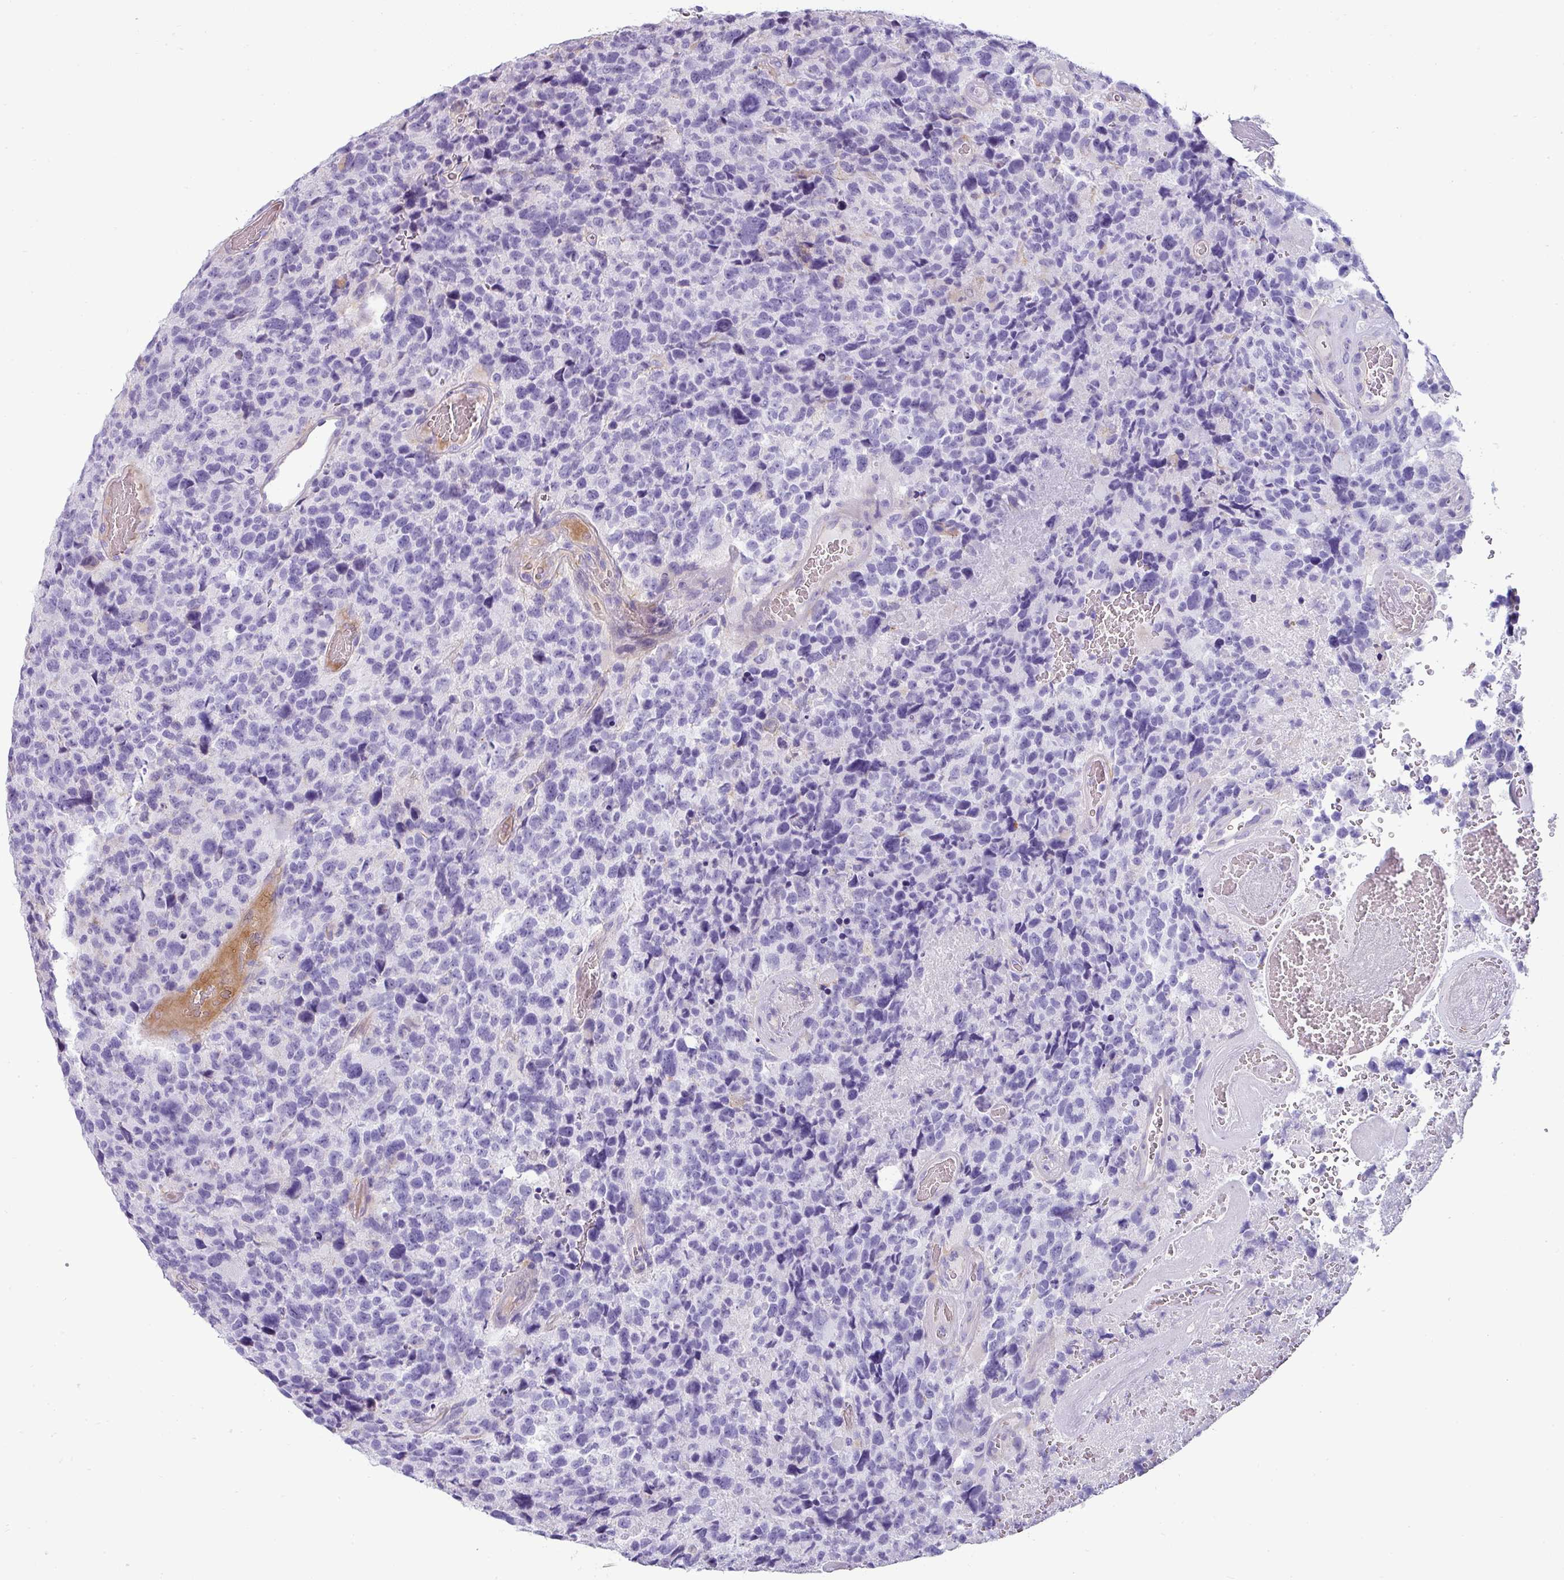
{"staining": {"intensity": "negative", "quantity": "none", "location": "none"}, "tissue": "glioma", "cell_type": "Tumor cells", "image_type": "cancer", "snomed": [{"axis": "morphology", "description": "Glioma, malignant, High grade"}, {"axis": "topography", "description": "Brain"}], "caption": "Tumor cells are negative for protein expression in human high-grade glioma (malignant).", "gene": "VCX2", "patient": {"sex": "male", "age": 69}}